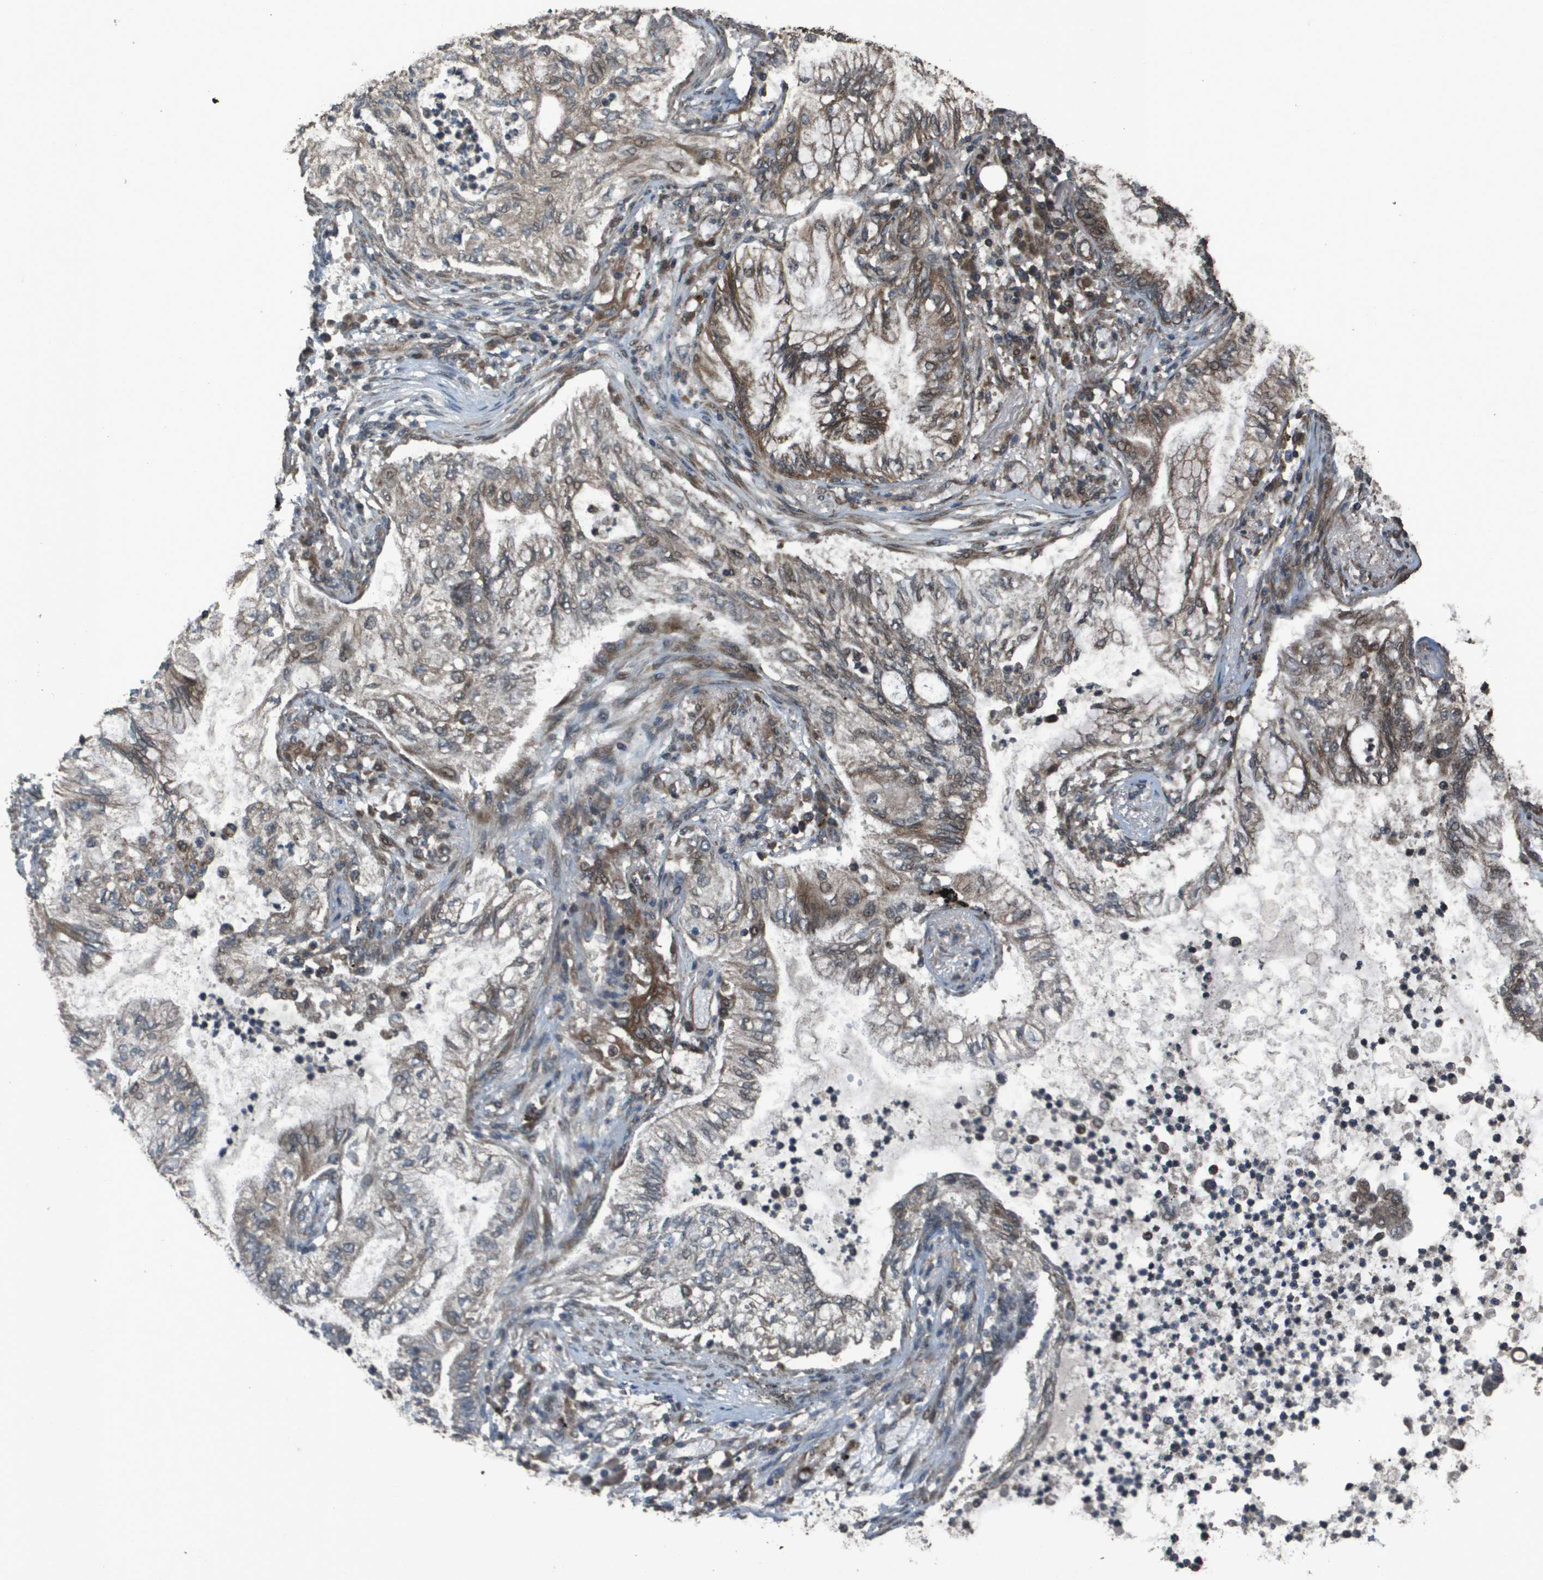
{"staining": {"intensity": "moderate", "quantity": ">75%", "location": "cytoplasmic/membranous"}, "tissue": "lung cancer", "cell_type": "Tumor cells", "image_type": "cancer", "snomed": [{"axis": "morphology", "description": "Normal tissue, NOS"}, {"axis": "morphology", "description": "Adenocarcinoma, NOS"}, {"axis": "topography", "description": "Bronchus"}, {"axis": "topography", "description": "Lung"}], "caption": "Lung adenocarcinoma stained for a protein shows moderate cytoplasmic/membranous positivity in tumor cells.", "gene": "FIG4", "patient": {"sex": "female", "age": 70}}